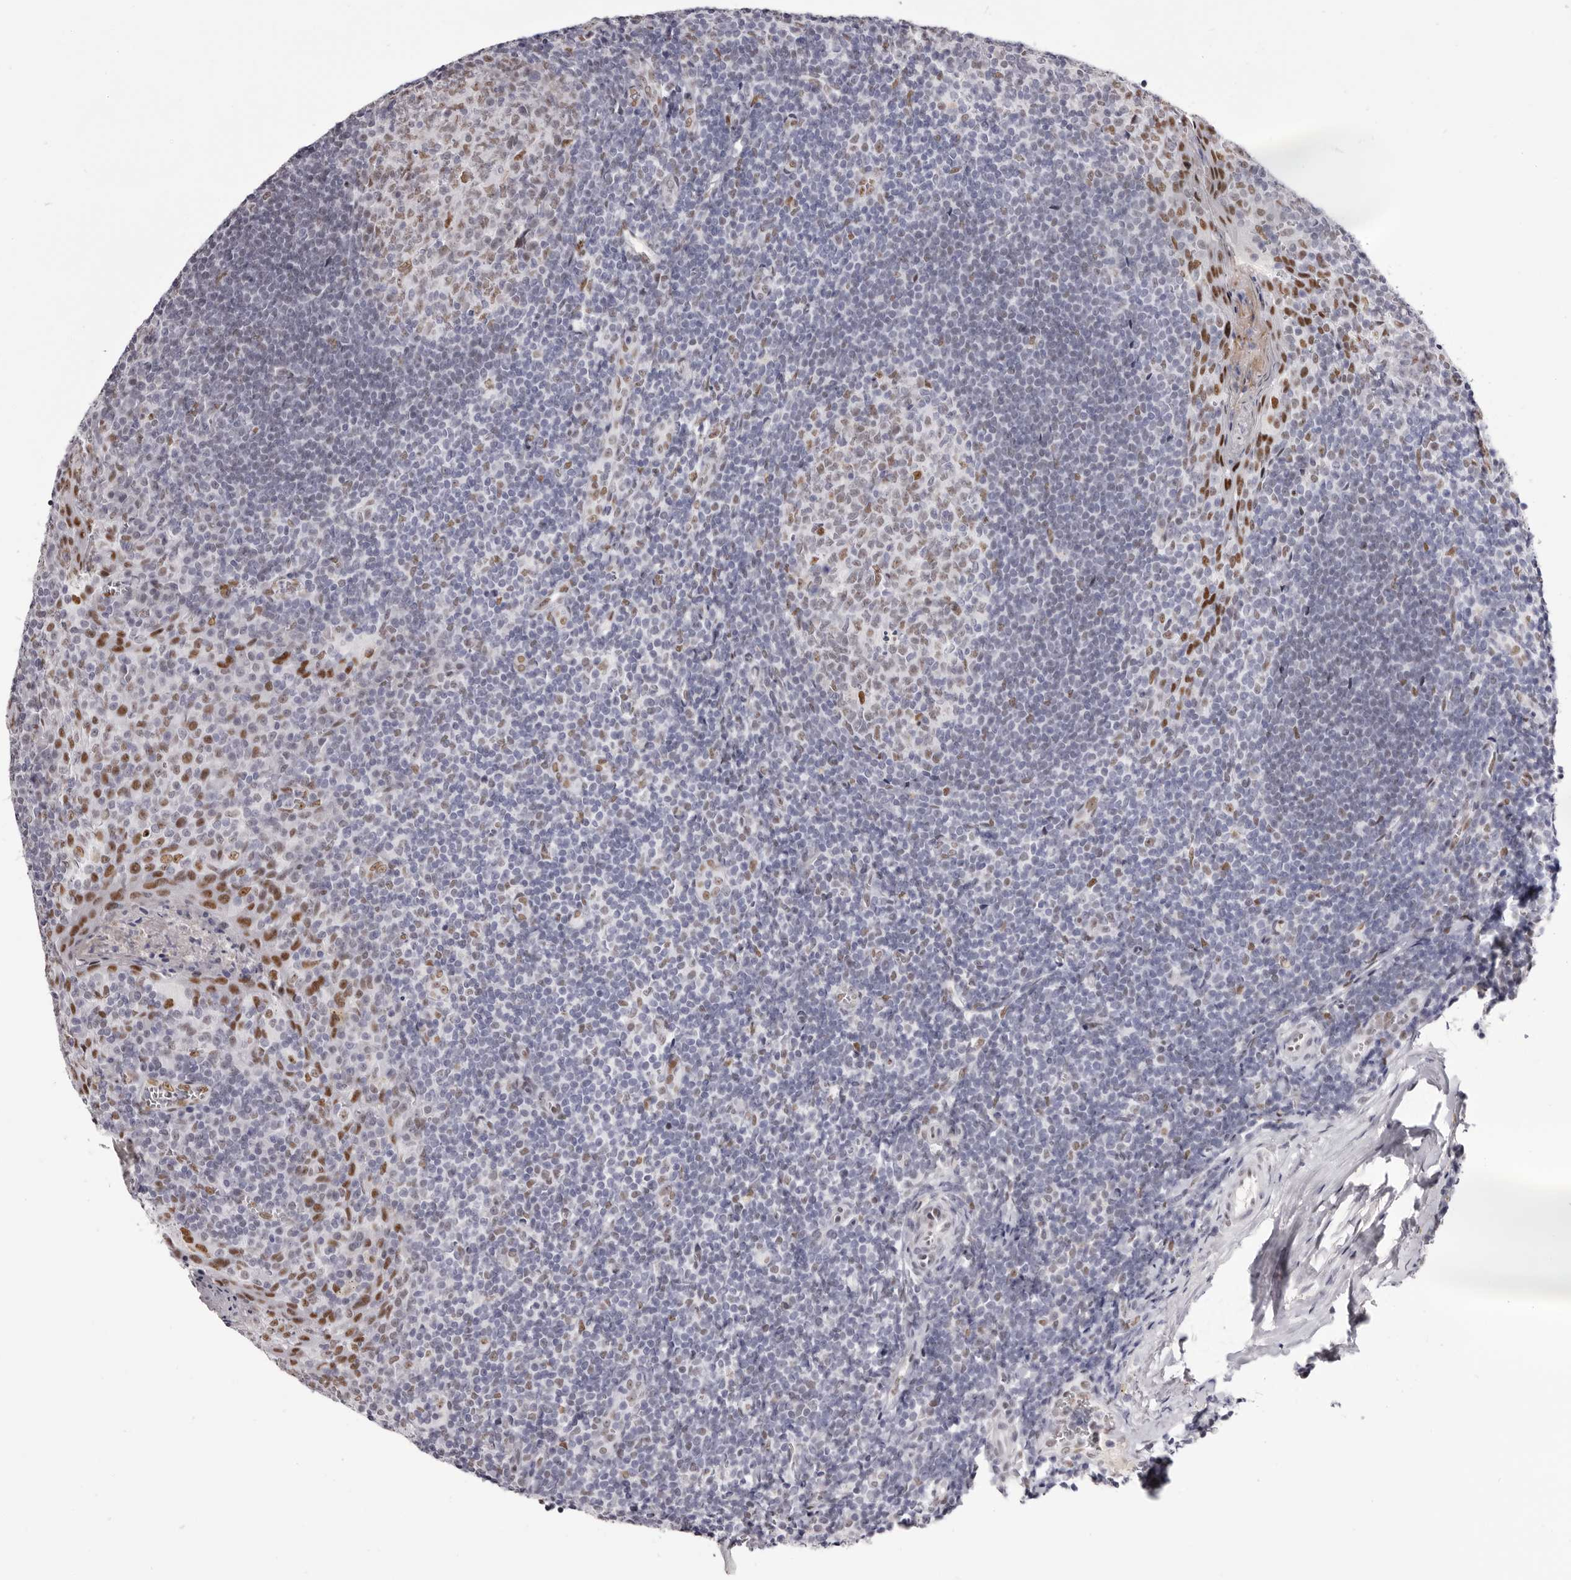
{"staining": {"intensity": "weak", "quantity": "<25%", "location": "nuclear"}, "tissue": "tonsil", "cell_type": "Germinal center cells", "image_type": "normal", "snomed": [{"axis": "morphology", "description": "Normal tissue, NOS"}, {"axis": "topography", "description": "Tonsil"}], "caption": "High power microscopy micrograph of an immunohistochemistry micrograph of normal tonsil, revealing no significant staining in germinal center cells.", "gene": "ZNF326", "patient": {"sex": "male", "age": 27}}